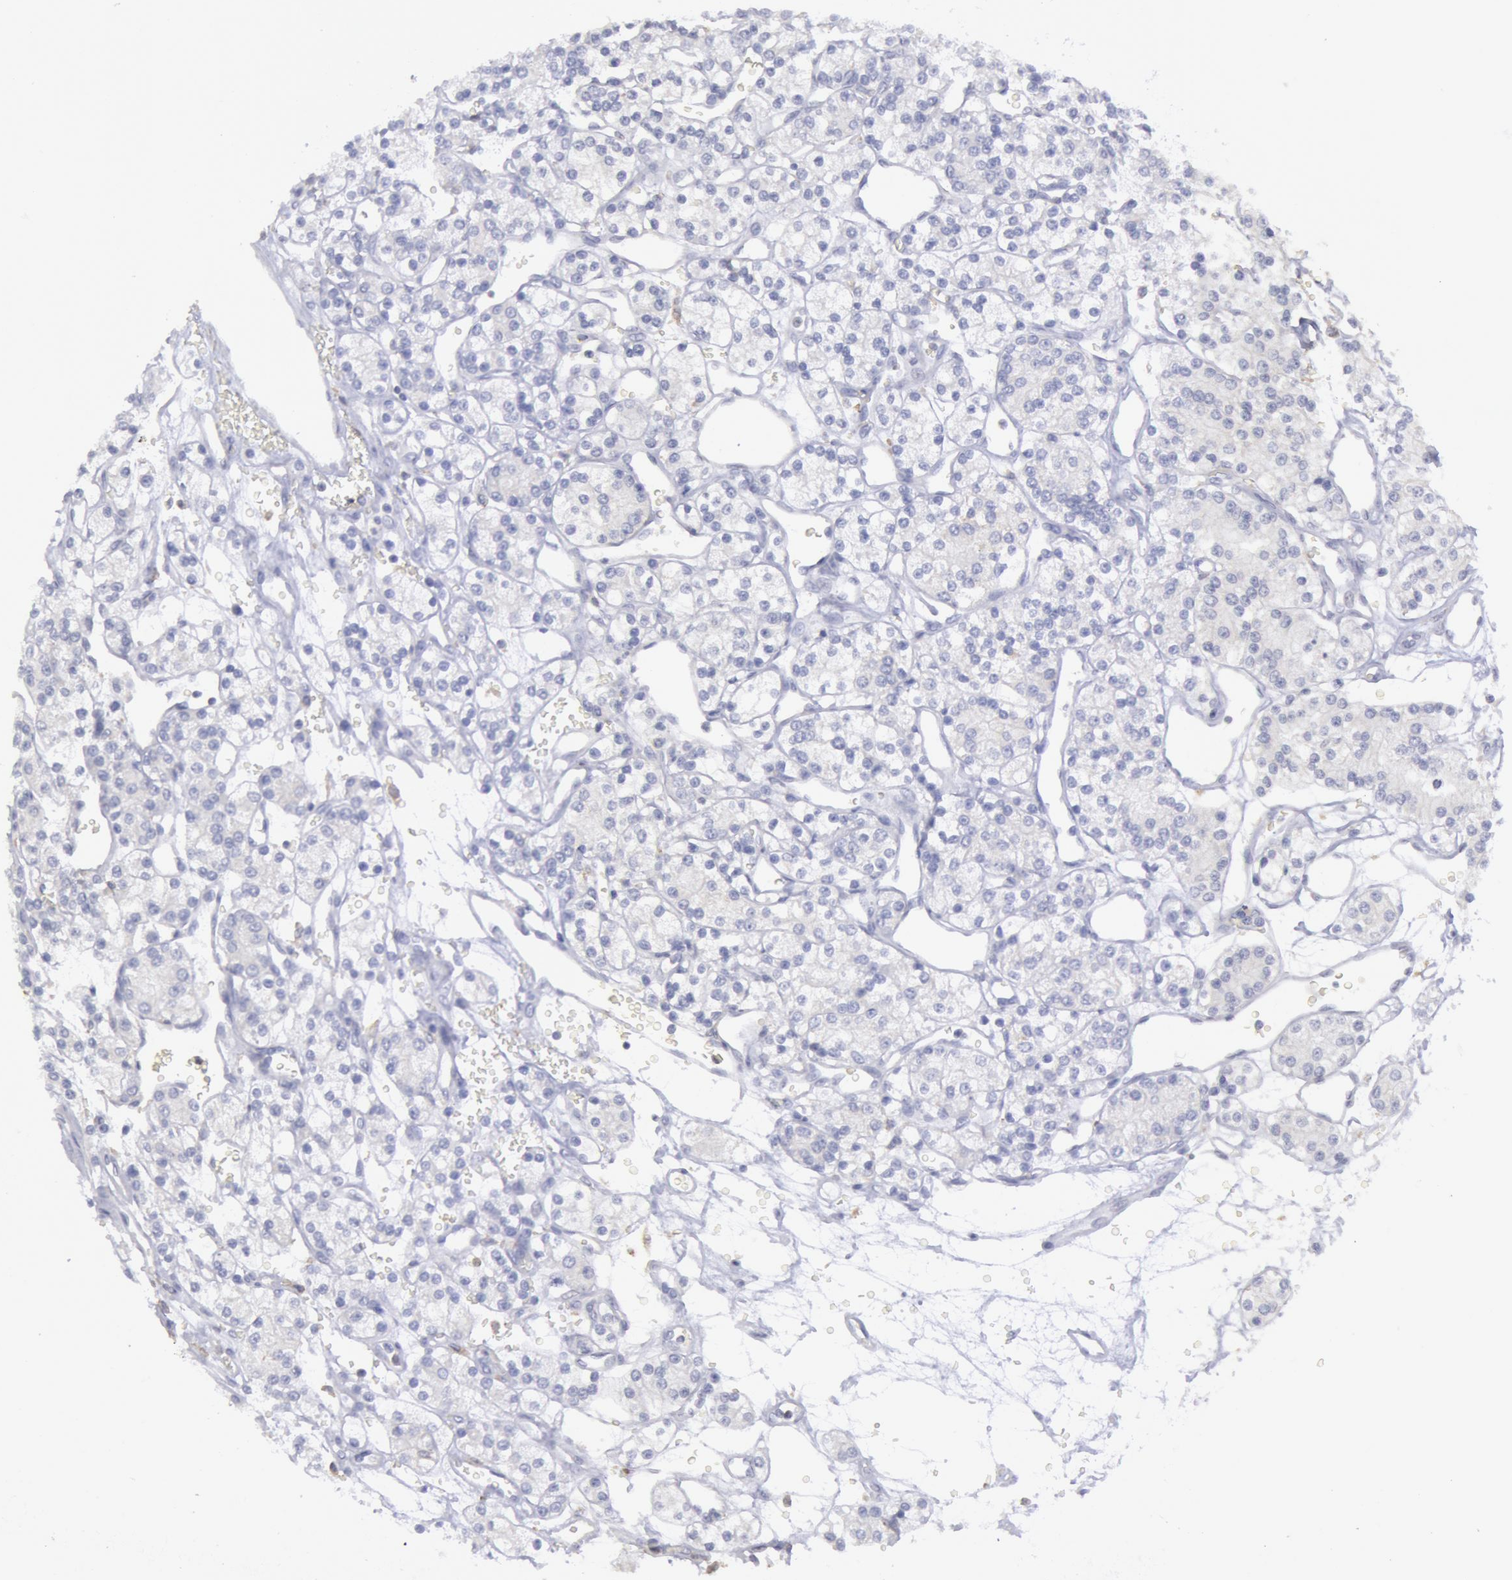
{"staining": {"intensity": "negative", "quantity": "none", "location": "none"}, "tissue": "renal cancer", "cell_type": "Tumor cells", "image_type": "cancer", "snomed": [{"axis": "morphology", "description": "Adenocarcinoma, NOS"}, {"axis": "topography", "description": "Kidney"}], "caption": "Renal cancer was stained to show a protein in brown. There is no significant staining in tumor cells.", "gene": "MYH7", "patient": {"sex": "female", "age": 62}}